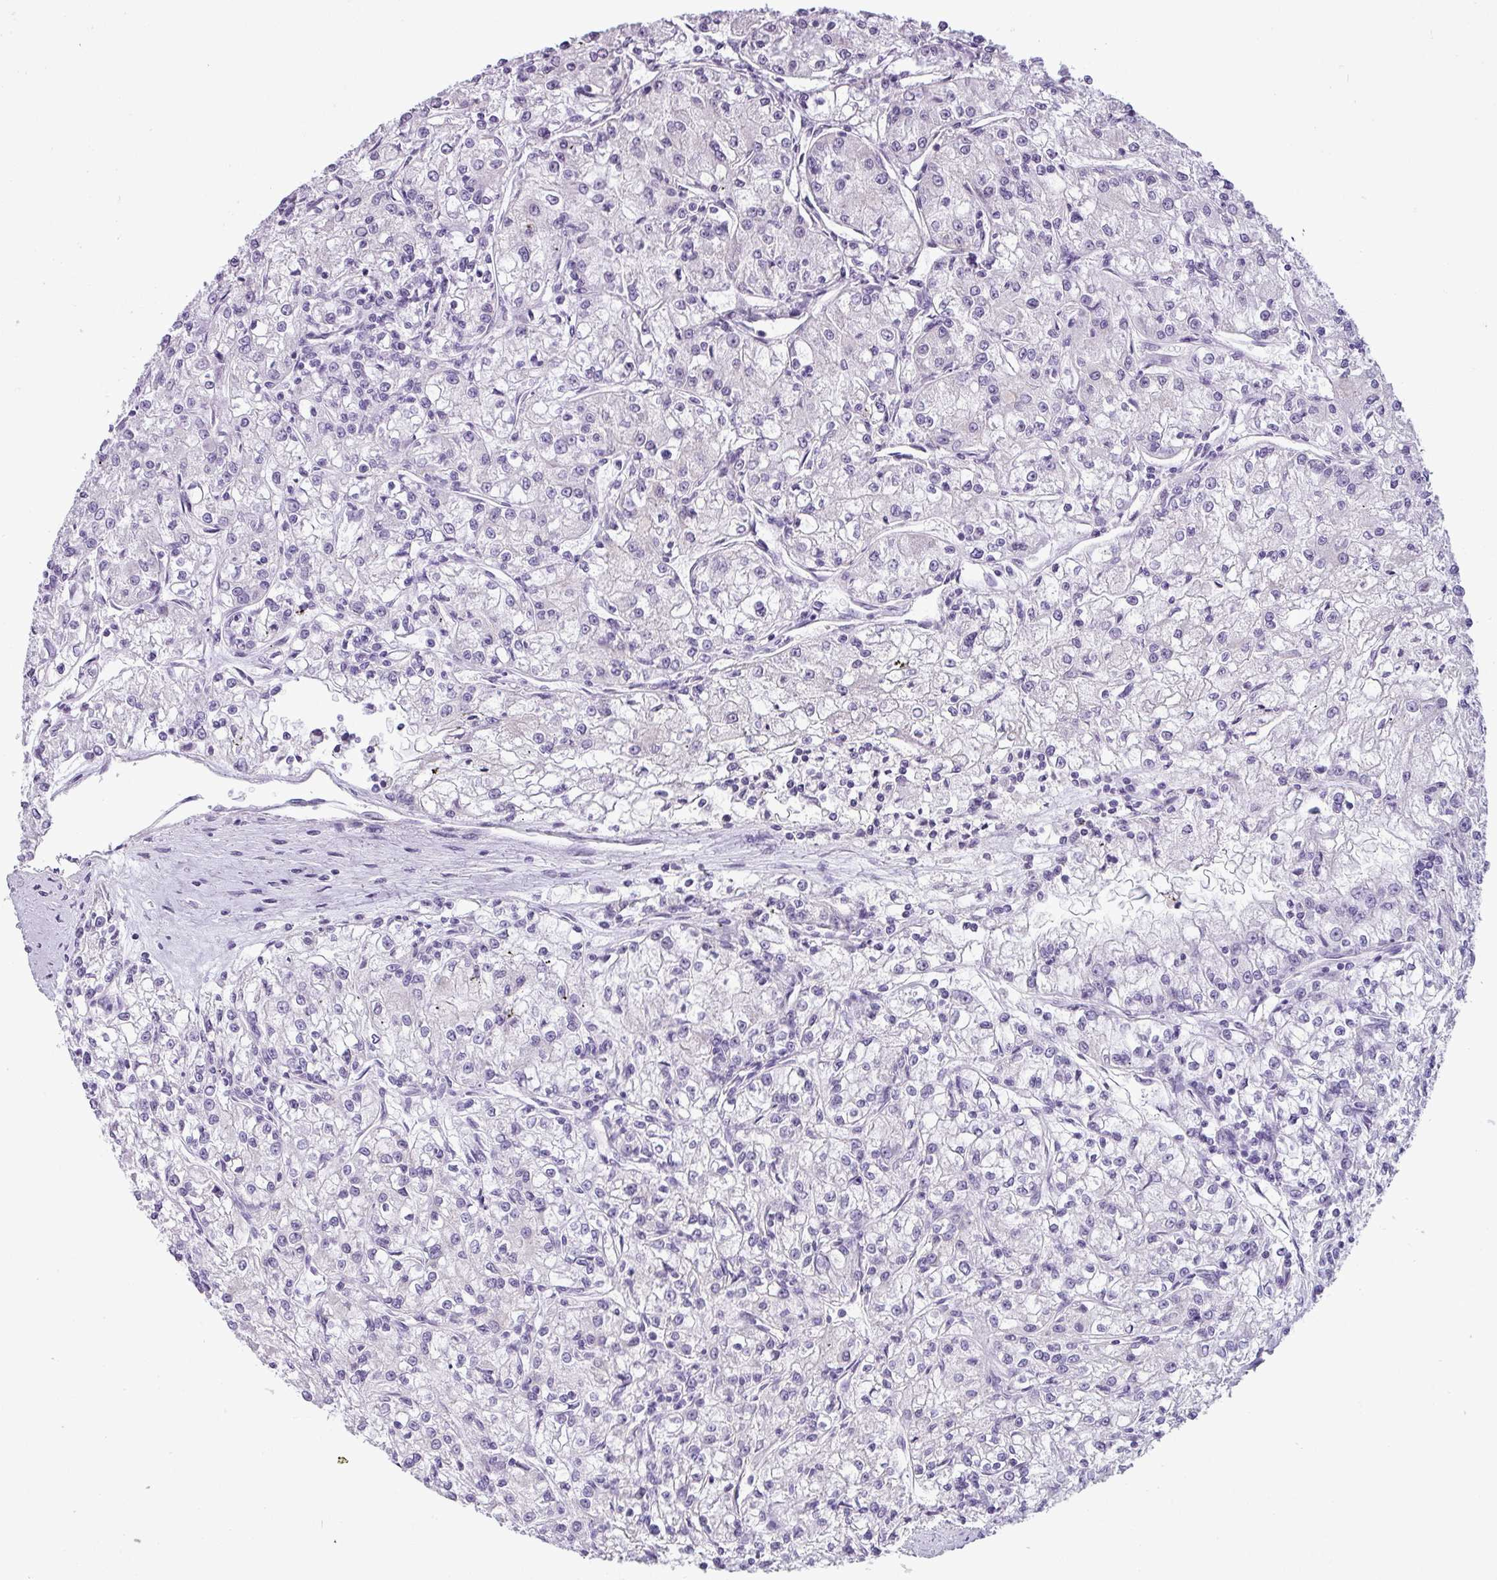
{"staining": {"intensity": "negative", "quantity": "none", "location": "none"}, "tissue": "renal cancer", "cell_type": "Tumor cells", "image_type": "cancer", "snomed": [{"axis": "morphology", "description": "Adenocarcinoma, NOS"}, {"axis": "topography", "description": "Kidney"}], "caption": "High magnification brightfield microscopy of adenocarcinoma (renal) stained with DAB (brown) and counterstained with hematoxylin (blue): tumor cells show no significant staining.", "gene": "CDH16", "patient": {"sex": "female", "age": 59}}